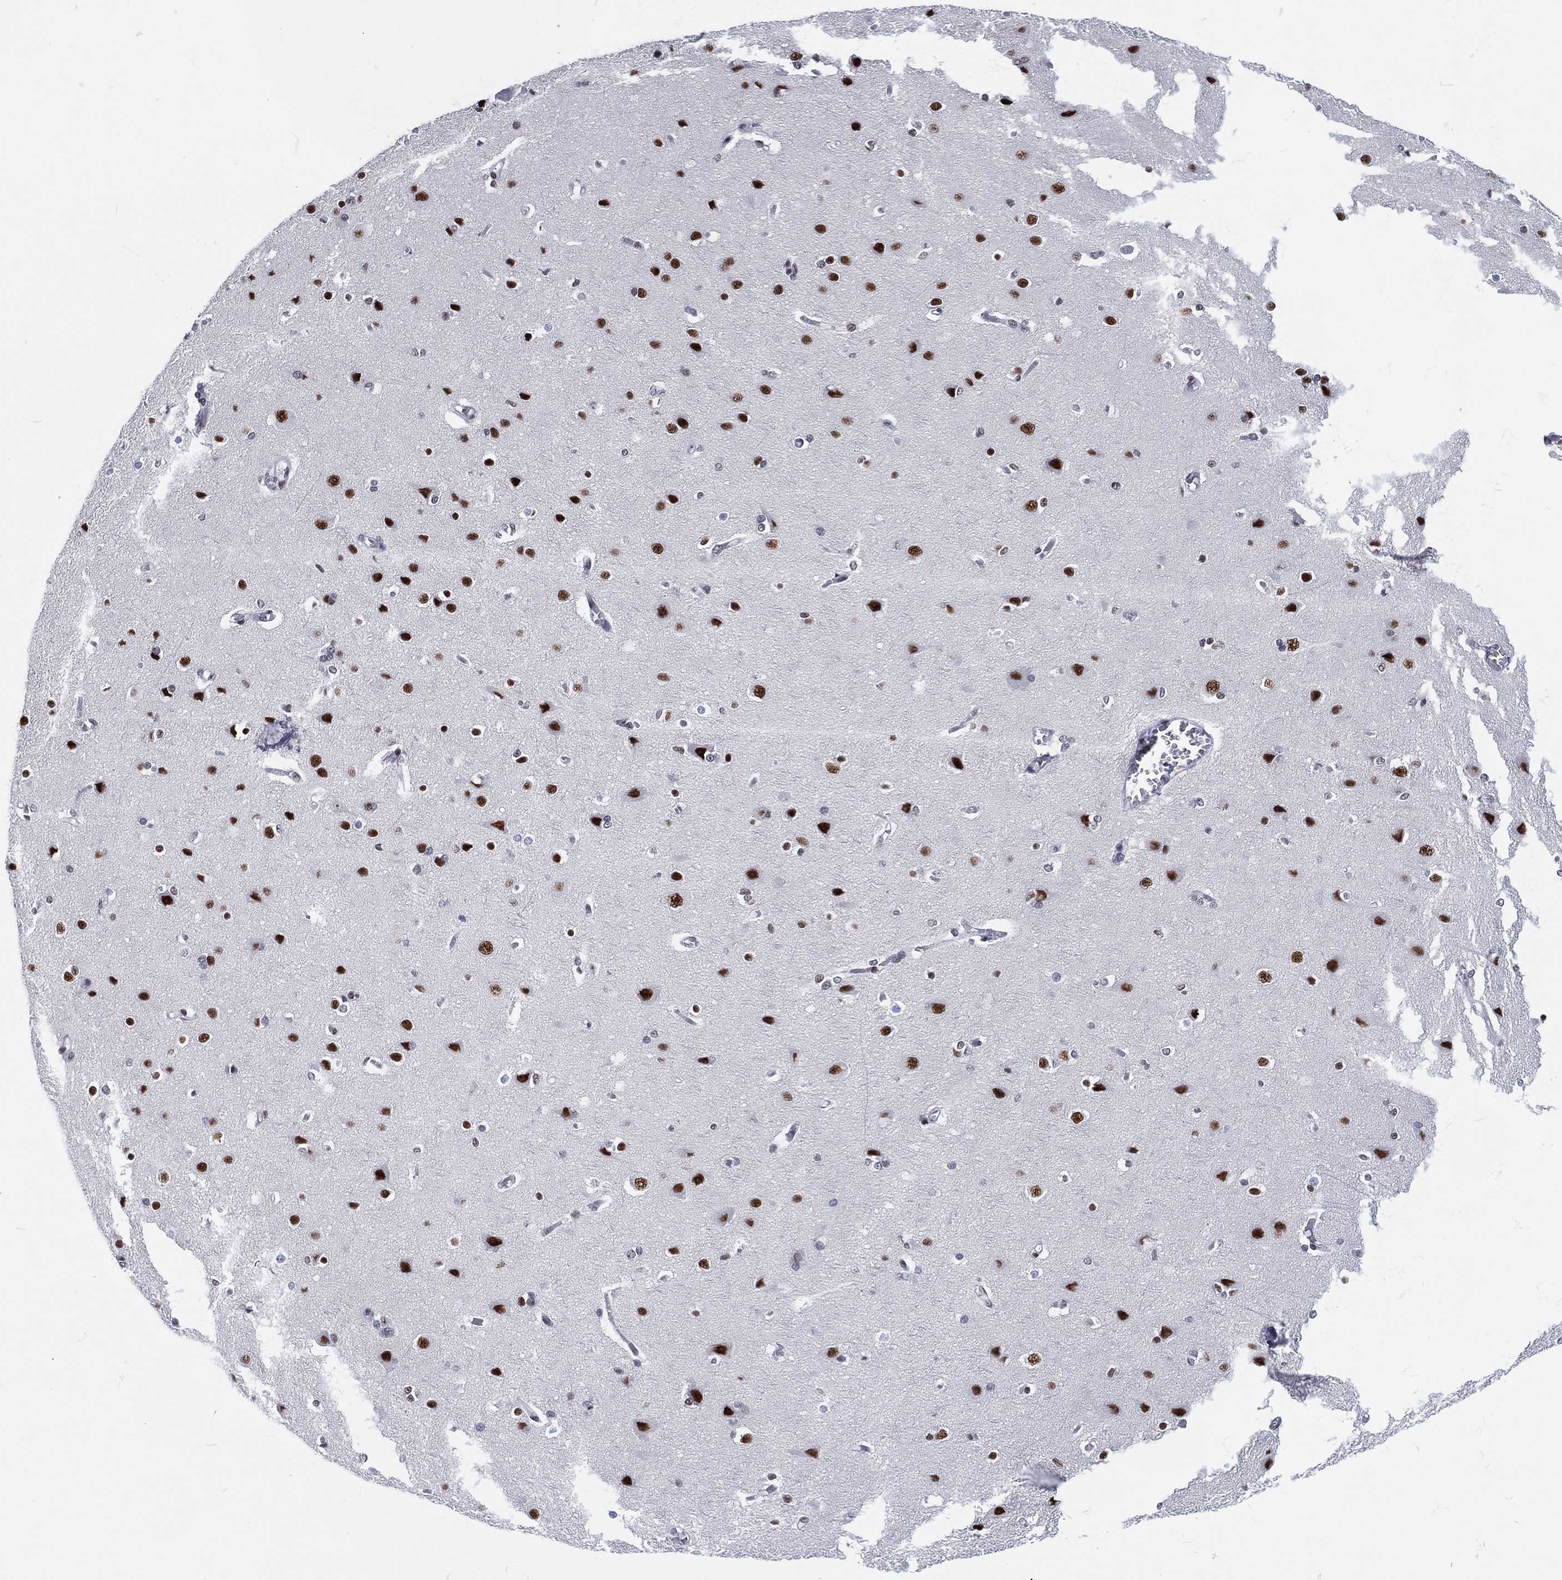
{"staining": {"intensity": "negative", "quantity": "none", "location": "none"}, "tissue": "cerebral cortex", "cell_type": "Endothelial cells", "image_type": "normal", "snomed": [{"axis": "morphology", "description": "Normal tissue, NOS"}, {"axis": "topography", "description": "Cerebral cortex"}], "caption": "DAB immunohistochemical staining of normal human cerebral cortex demonstrates no significant expression in endothelial cells.", "gene": "MAPK8IP1", "patient": {"sex": "male", "age": 37}}